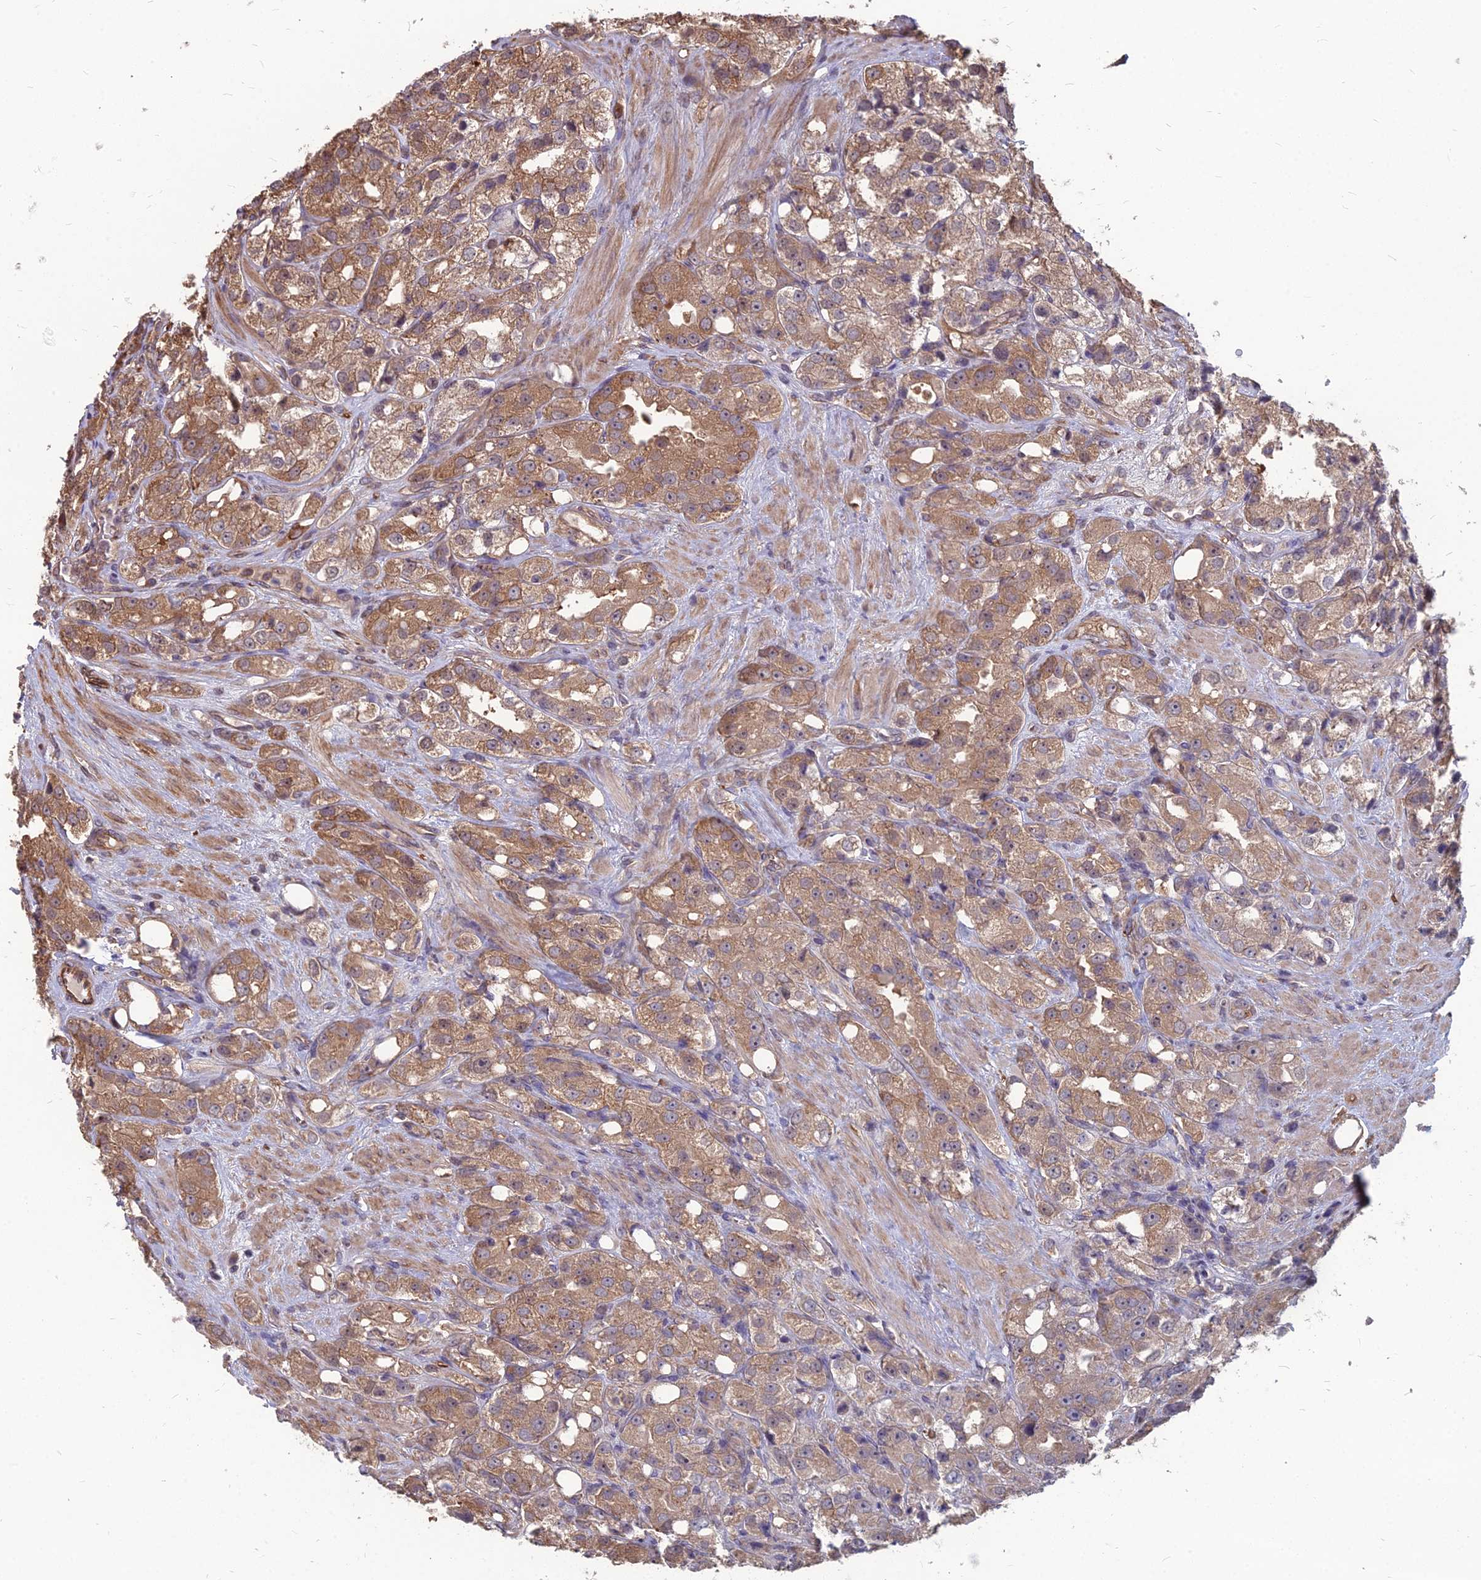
{"staining": {"intensity": "moderate", "quantity": "25%-75%", "location": "cytoplasmic/membranous"}, "tissue": "prostate cancer", "cell_type": "Tumor cells", "image_type": "cancer", "snomed": [{"axis": "morphology", "description": "Adenocarcinoma, NOS"}, {"axis": "topography", "description": "Prostate"}], "caption": "Immunohistochemical staining of adenocarcinoma (prostate) shows medium levels of moderate cytoplasmic/membranous staining in about 25%-75% of tumor cells.", "gene": "LSM6", "patient": {"sex": "male", "age": 79}}